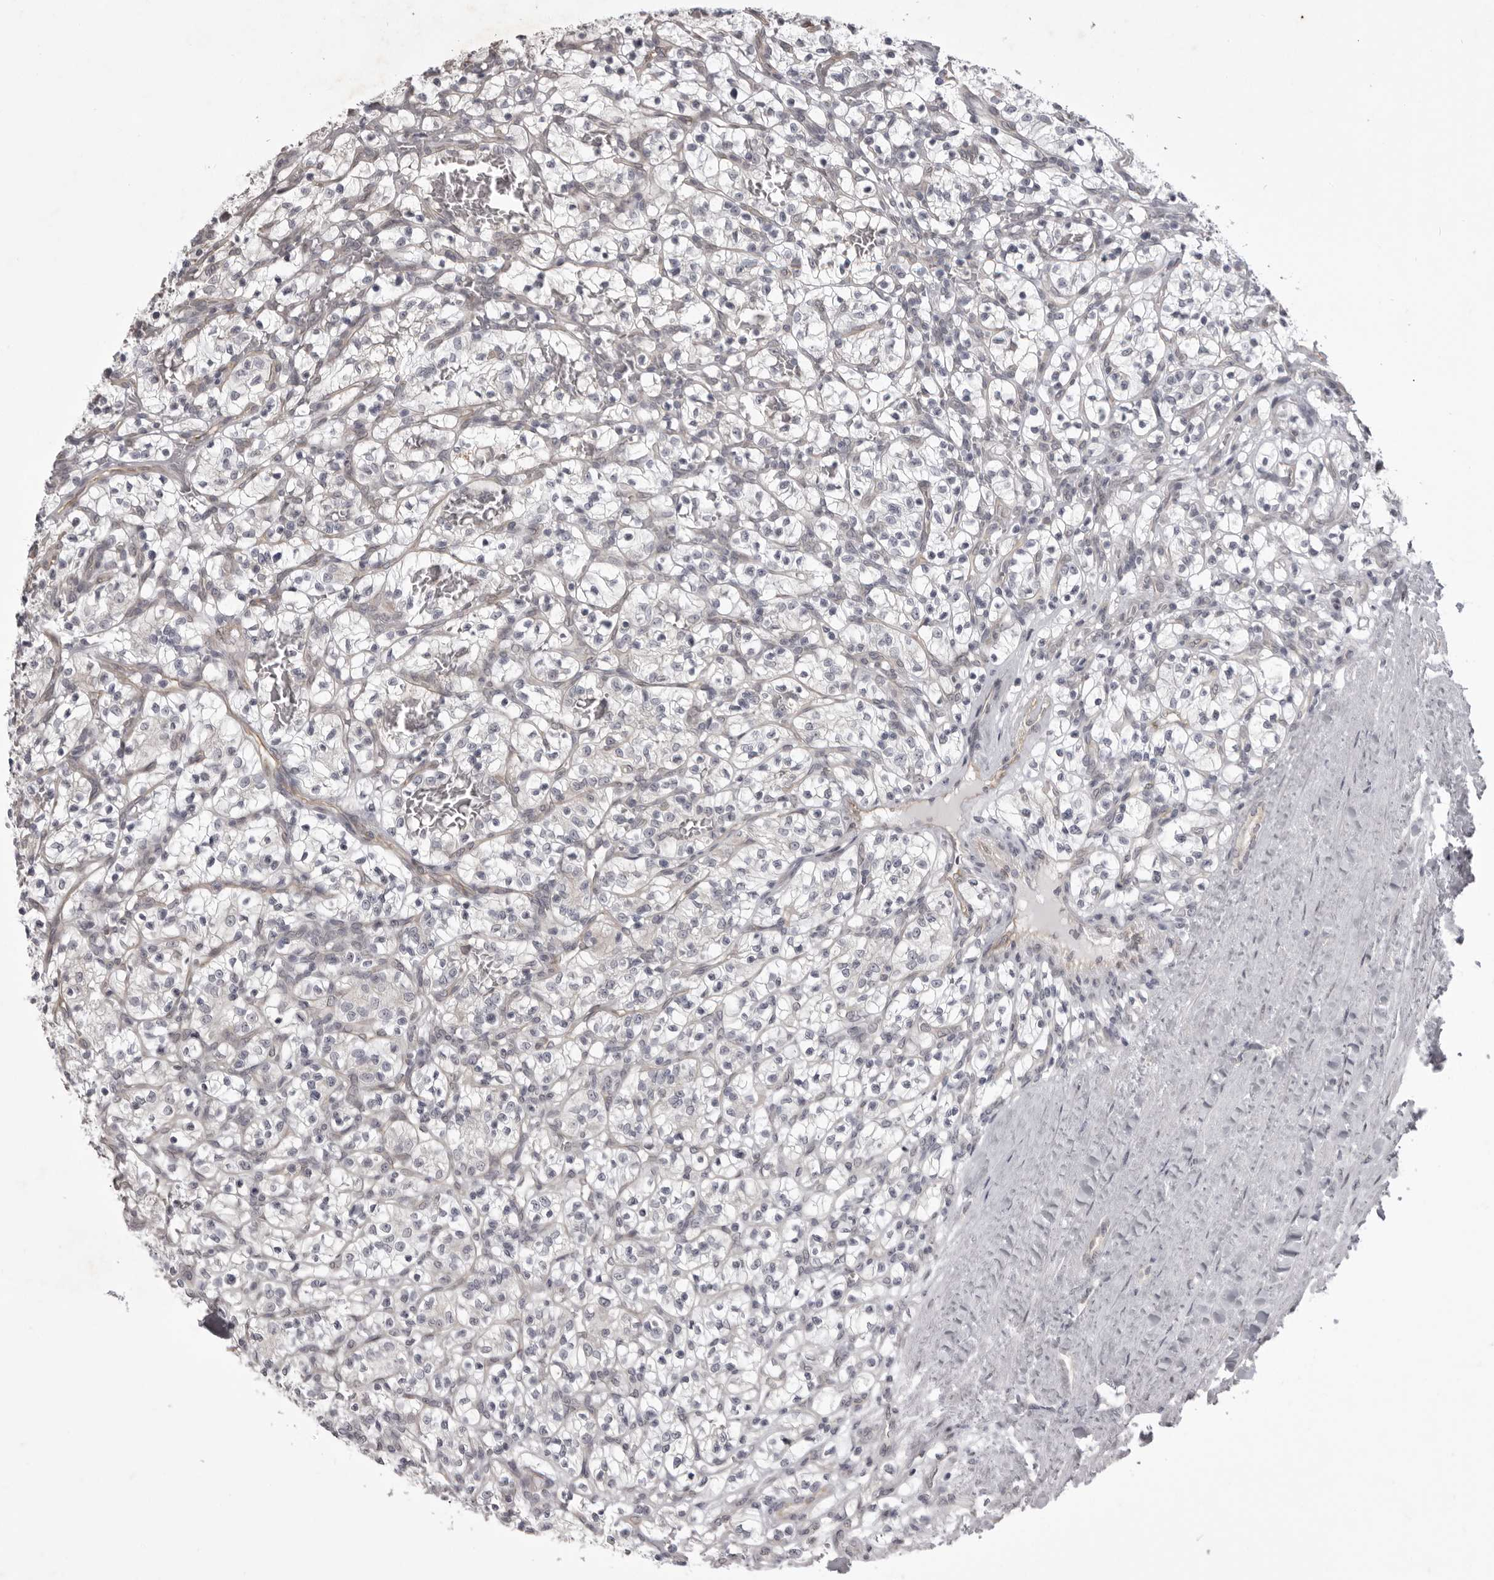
{"staining": {"intensity": "negative", "quantity": "none", "location": "none"}, "tissue": "renal cancer", "cell_type": "Tumor cells", "image_type": "cancer", "snomed": [{"axis": "morphology", "description": "Adenocarcinoma, NOS"}, {"axis": "topography", "description": "Kidney"}], "caption": "IHC of human renal cancer shows no expression in tumor cells.", "gene": "EPHA10", "patient": {"sex": "female", "age": 57}}